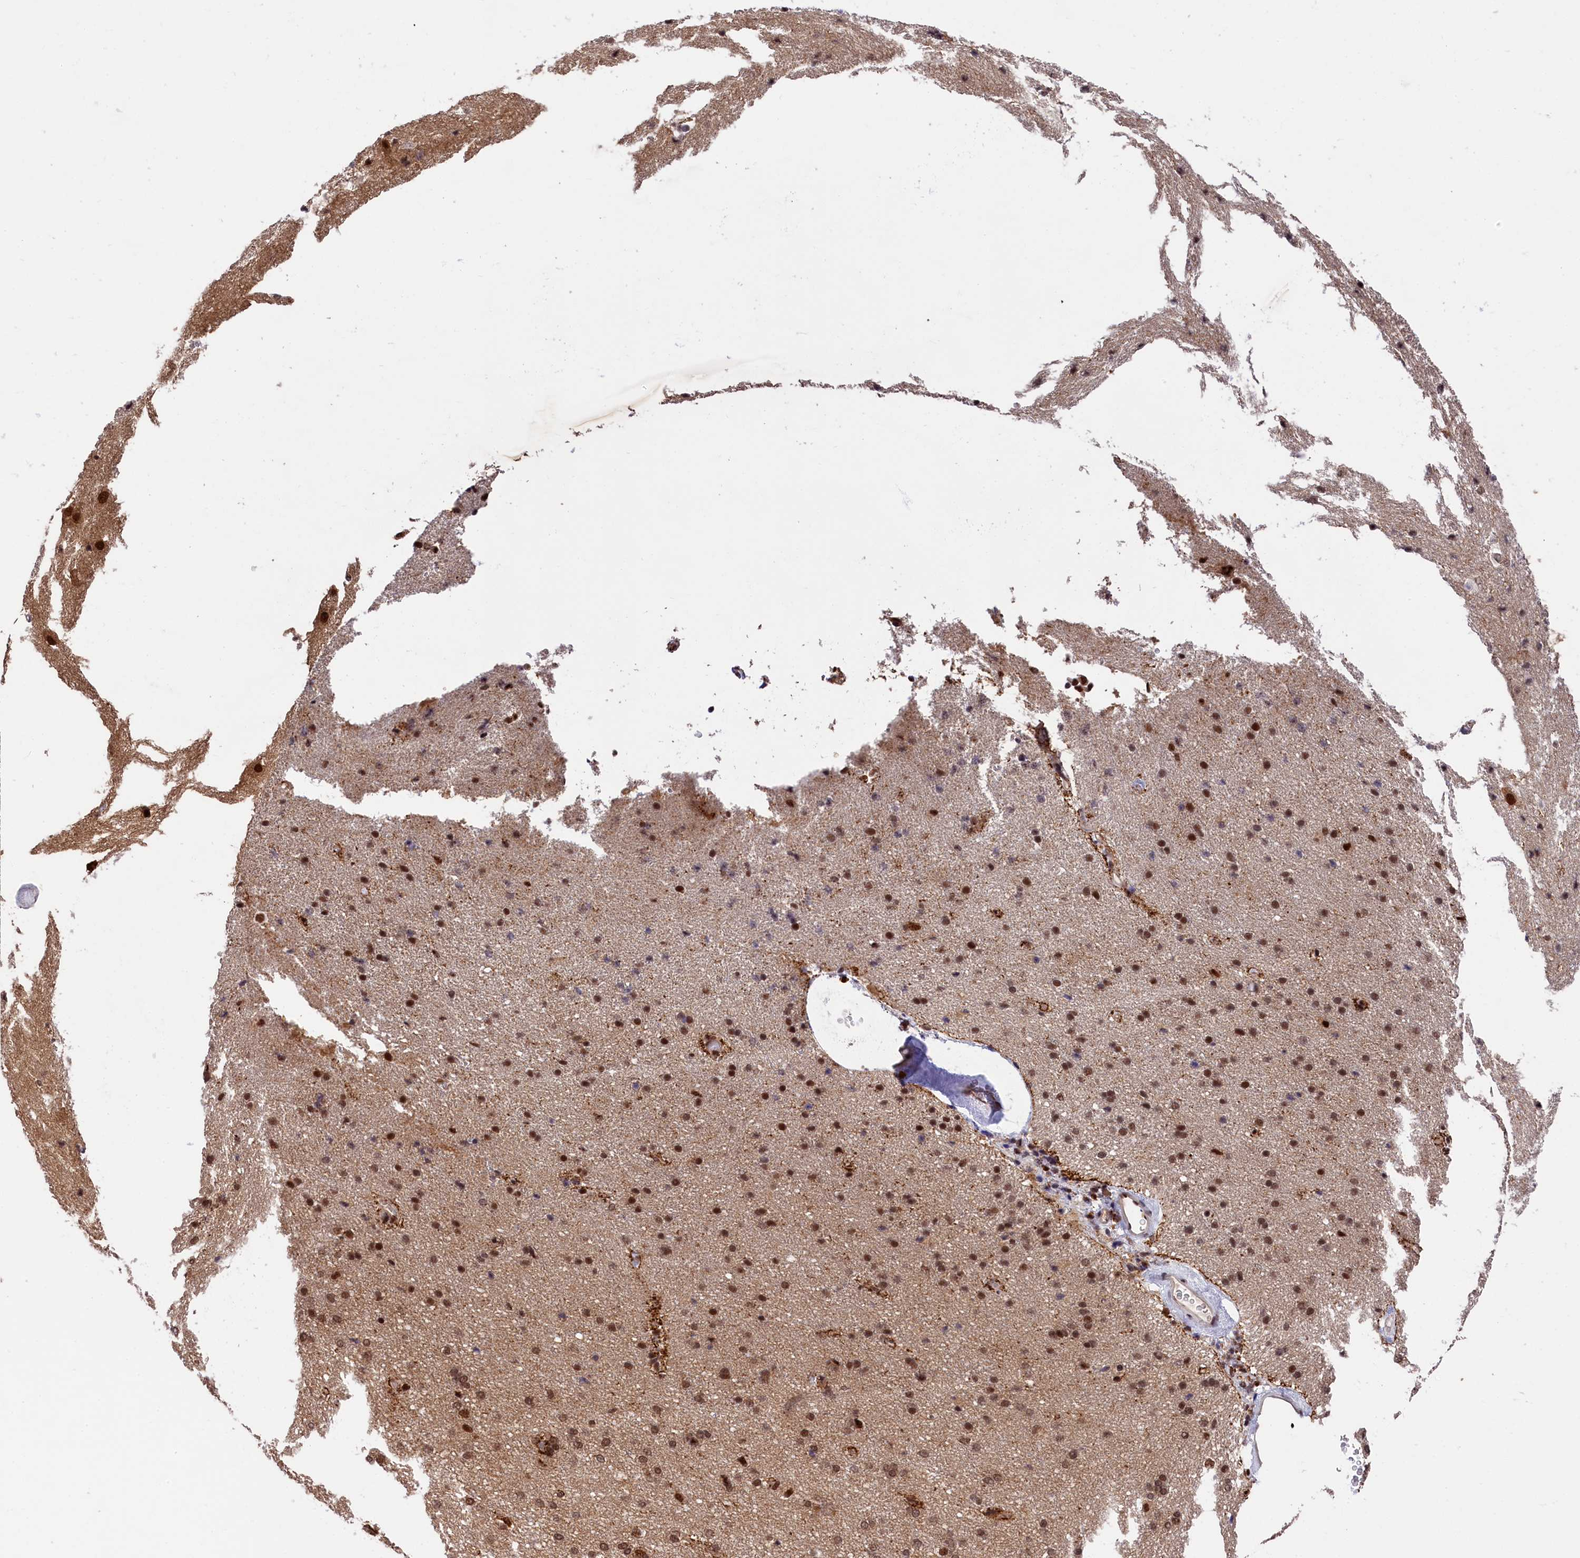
{"staining": {"intensity": "moderate", "quantity": ">75%", "location": "cytoplasmic/membranous,nuclear"}, "tissue": "cerebral cortex", "cell_type": "Endothelial cells", "image_type": "normal", "snomed": [{"axis": "morphology", "description": "Normal tissue, NOS"}, {"axis": "topography", "description": "Cerebral cortex"}], "caption": "The immunohistochemical stain labels moderate cytoplasmic/membranous,nuclear staining in endothelial cells of normal cerebral cortex.", "gene": "ADIG", "patient": {"sex": "male", "age": 62}}